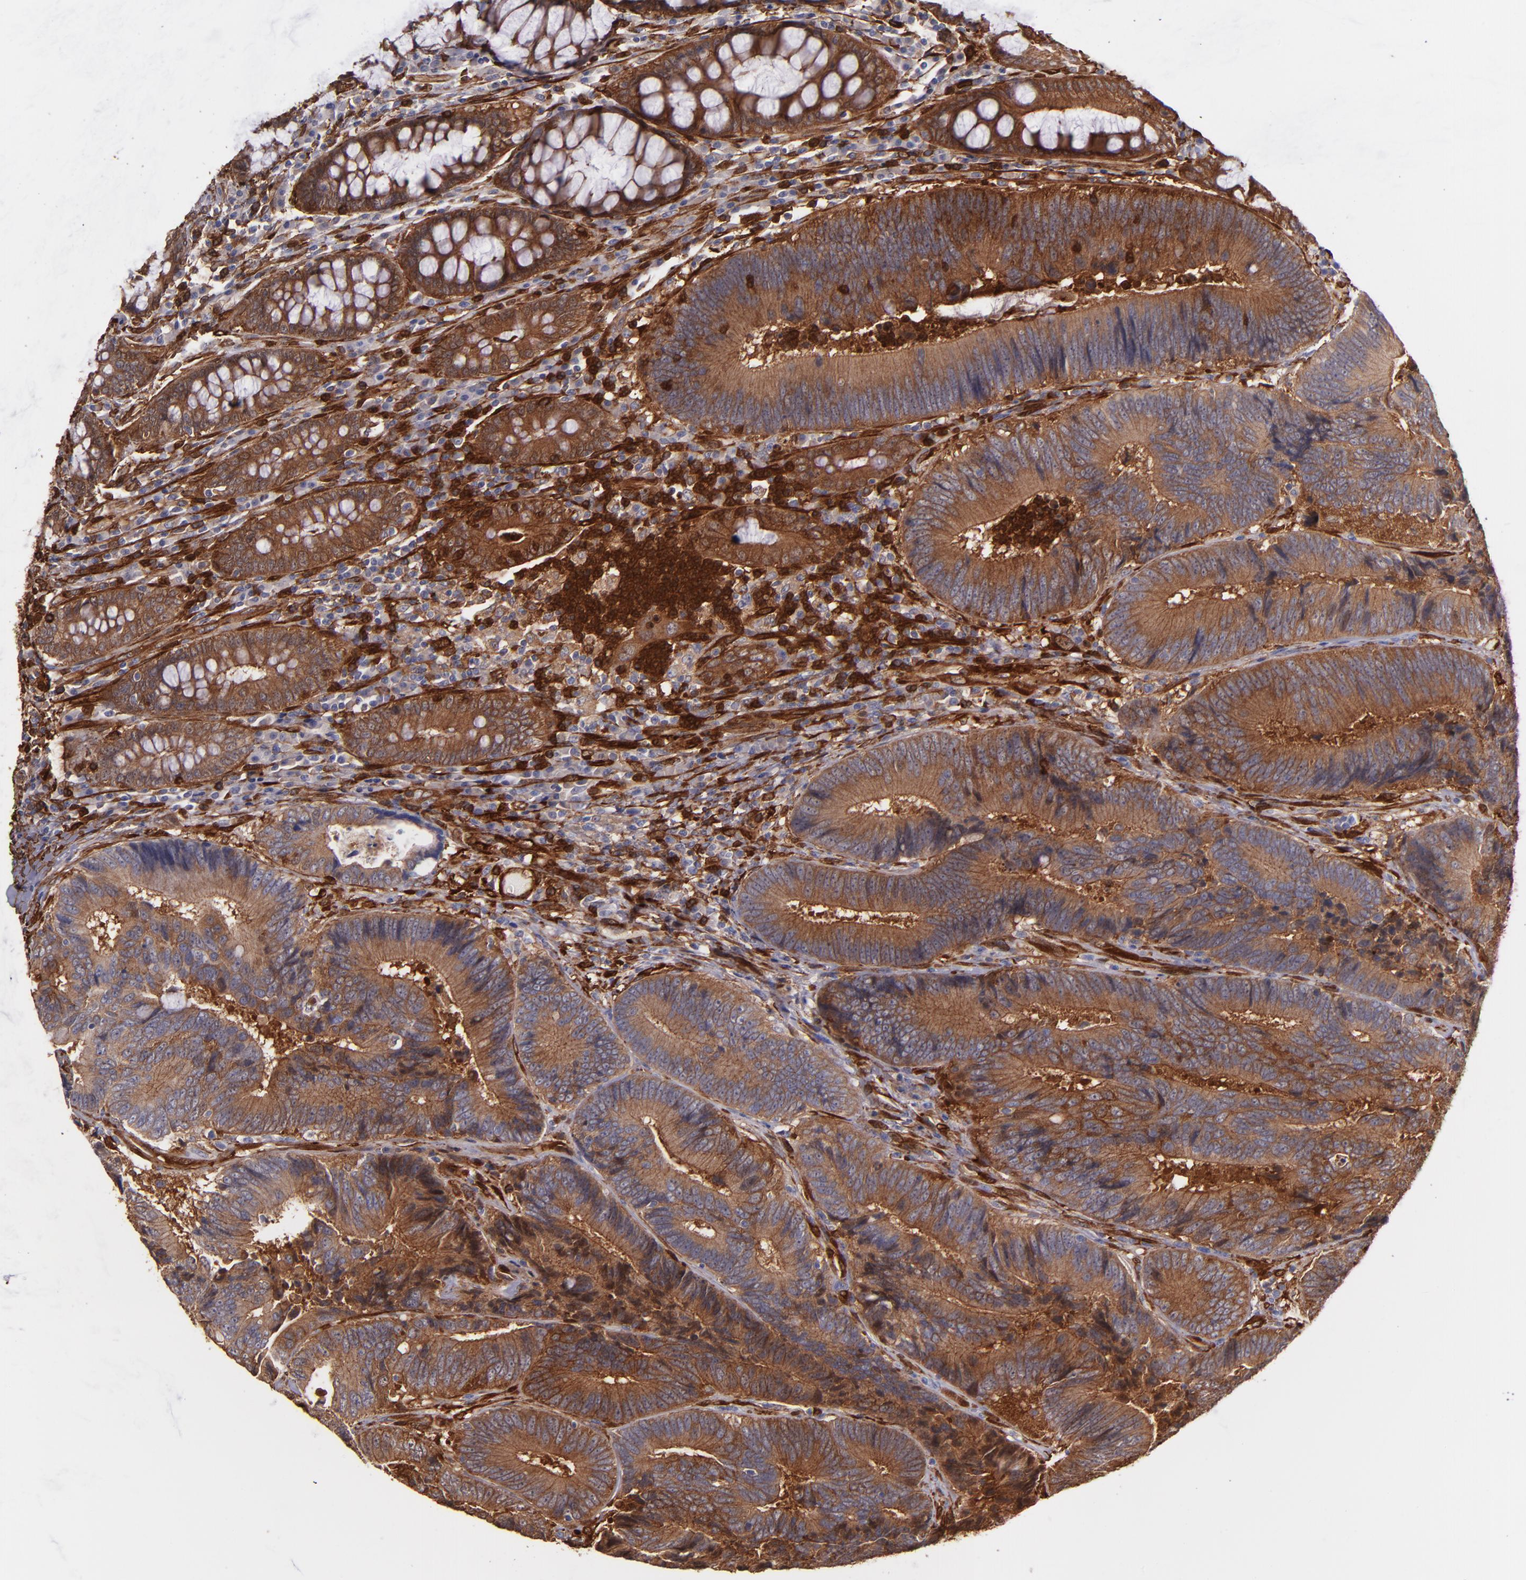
{"staining": {"intensity": "moderate", "quantity": ">75%", "location": "cytoplasmic/membranous"}, "tissue": "colorectal cancer", "cell_type": "Tumor cells", "image_type": "cancer", "snomed": [{"axis": "morphology", "description": "Normal tissue, NOS"}, {"axis": "morphology", "description": "Adenocarcinoma, NOS"}, {"axis": "topography", "description": "Colon"}], "caption": "Tumor cells reveal medium levels of moderate cytoplasmic/membranous positivity in about >75% of cells in colorectal cancer (adenocarcinoma).", "gene": "VCL", "patient": {"sex": "female", "age": 78}}